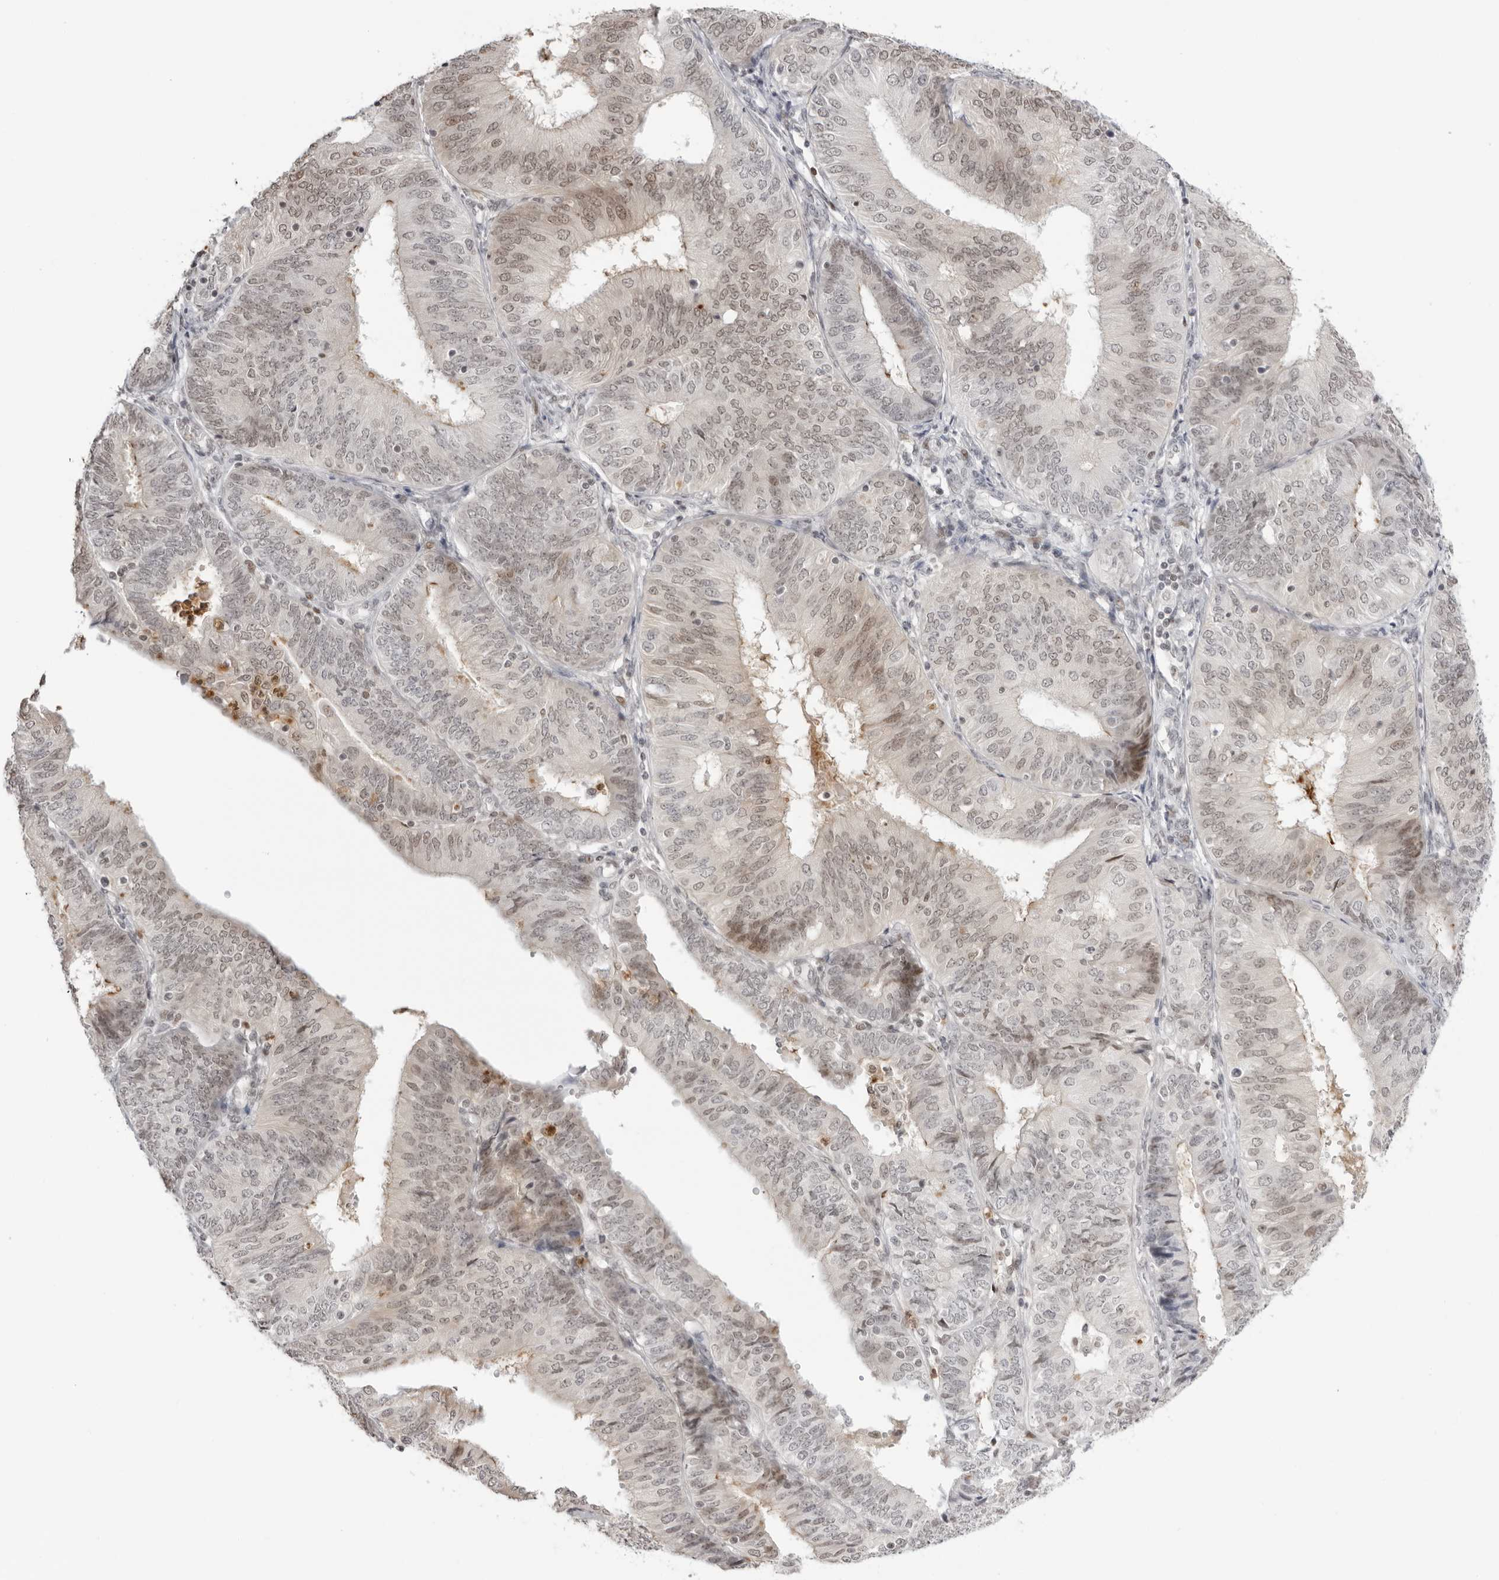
{"staining": {"intensity": "weak", "quantity": "25%-75%", "location": "nuclear"}, "tissue": "endometrial cancer", "cell_type": "Tumor cells", "image_type": "cancer", "snomed": [{"axis": "morphology", "description": "Adenocarcinoma, NOS"}, {"axis": "topography", "description": "Endometrium"}], "caption": "An immunohistochemistry image of neoplastic tissue is shown. Protein staining in brown highlights weak nuclear positivity in endometrial adenocarcinoma within tumor cells. (DAB IHC, brown staining for protein, blue staining for nuclei).", "gene": "RNF146", "patient": {"sex": "female", "age": 58}}